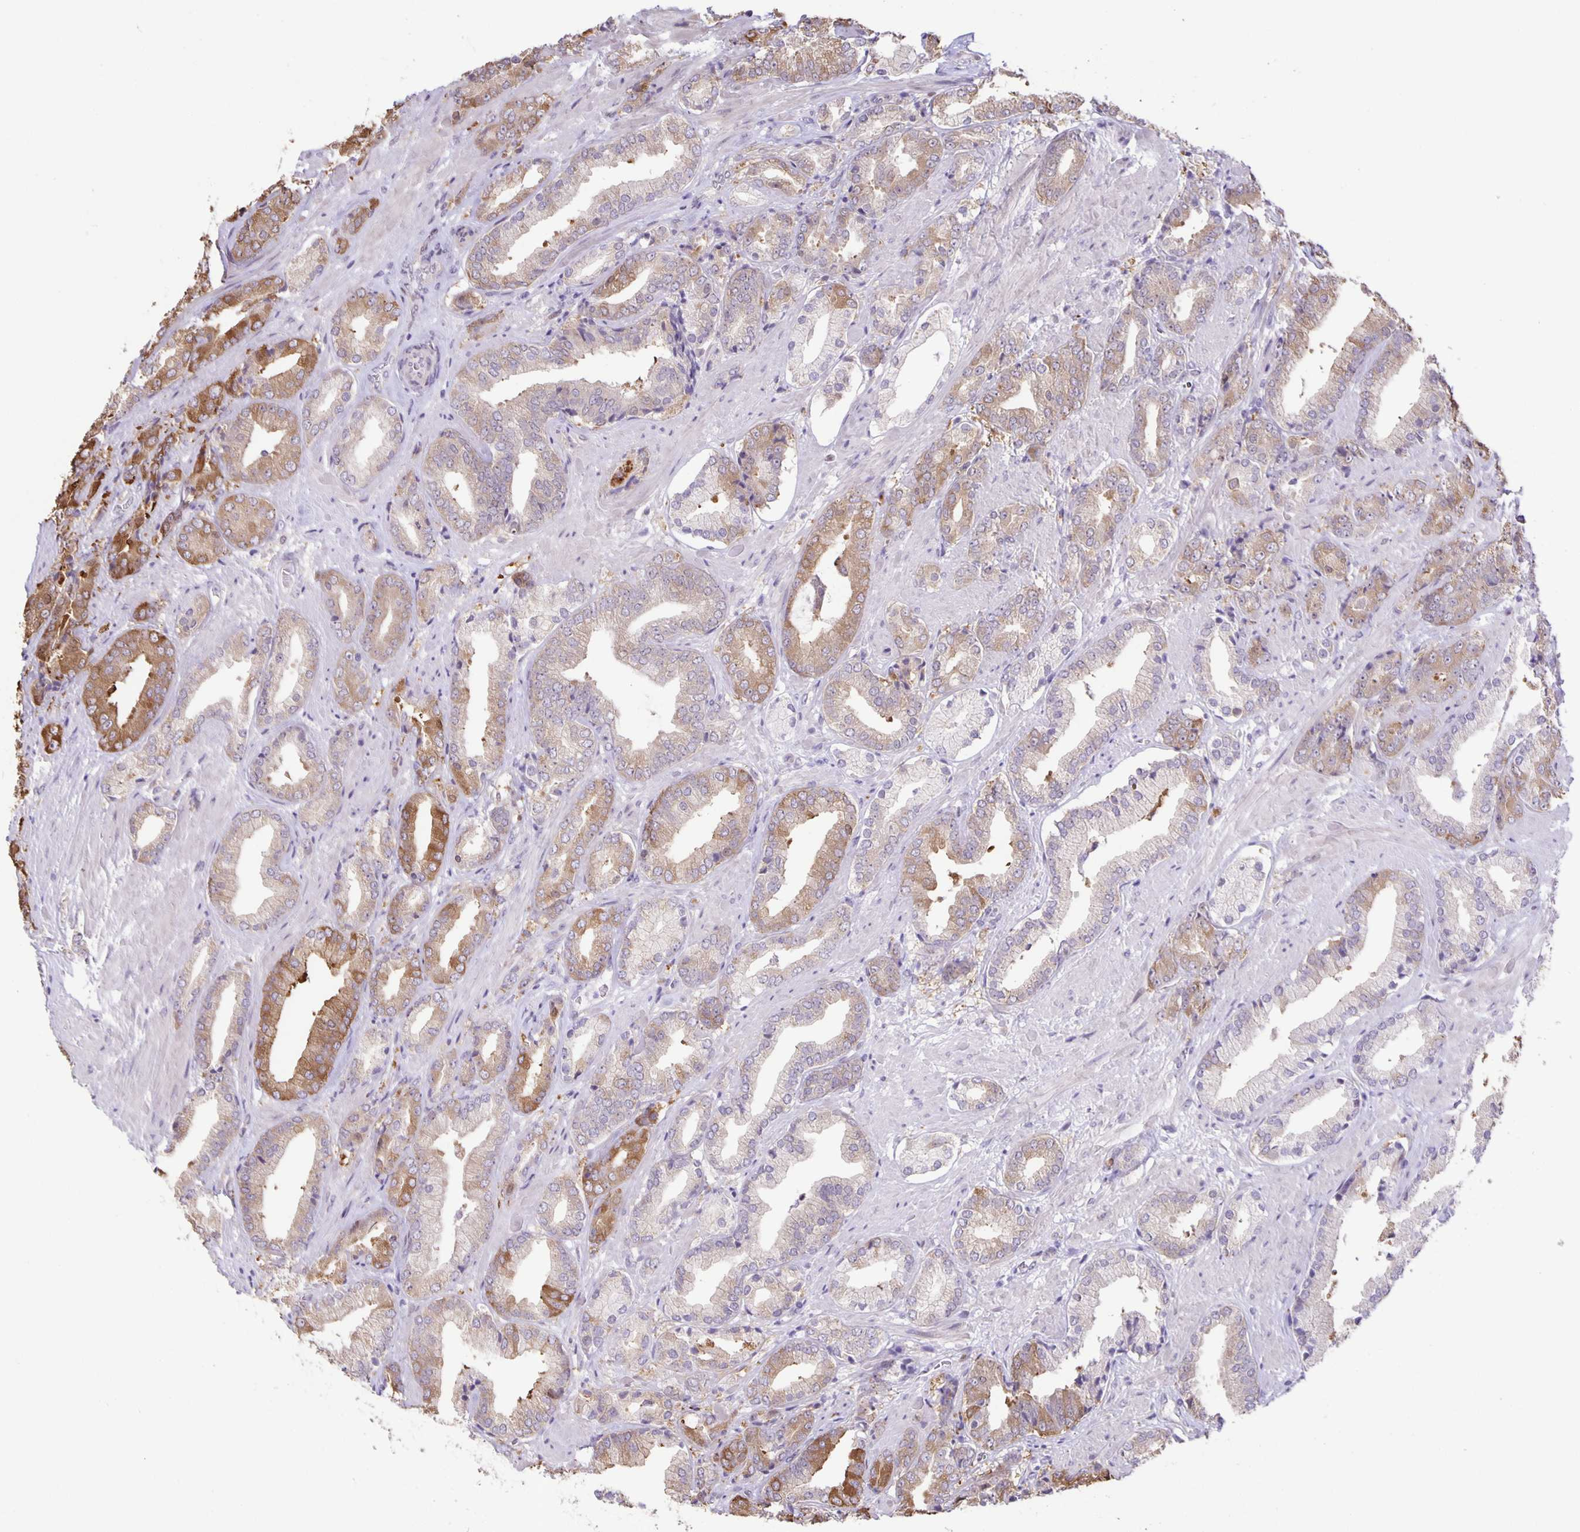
{"staining": {"intensity": "moderate", "quantity": "25%-75%", "location": "cytoplasmic/membranous"}, "tissue": "prostate cancer", "cell_type": "Tumor cells", "image_type": "cancer", "snomed": [{"axis": "morphology", "description": "Adenocarcinoma, High grade"}, {"axis": "topography", "description": "Prostate"}], "caption": "Tumor cells display medium levels of moderate cytoplasmic/membranous positivity in approximately 25%-75% of cells in human adenocarcinoma (high-grade) (prostate). The staining was performed using DAB, with brown indicating positive protein expression. Nuclei are stained blue with hematoxylin.", "gene": "MAPK12", "patient": {"sex": "male", "age": 56}}